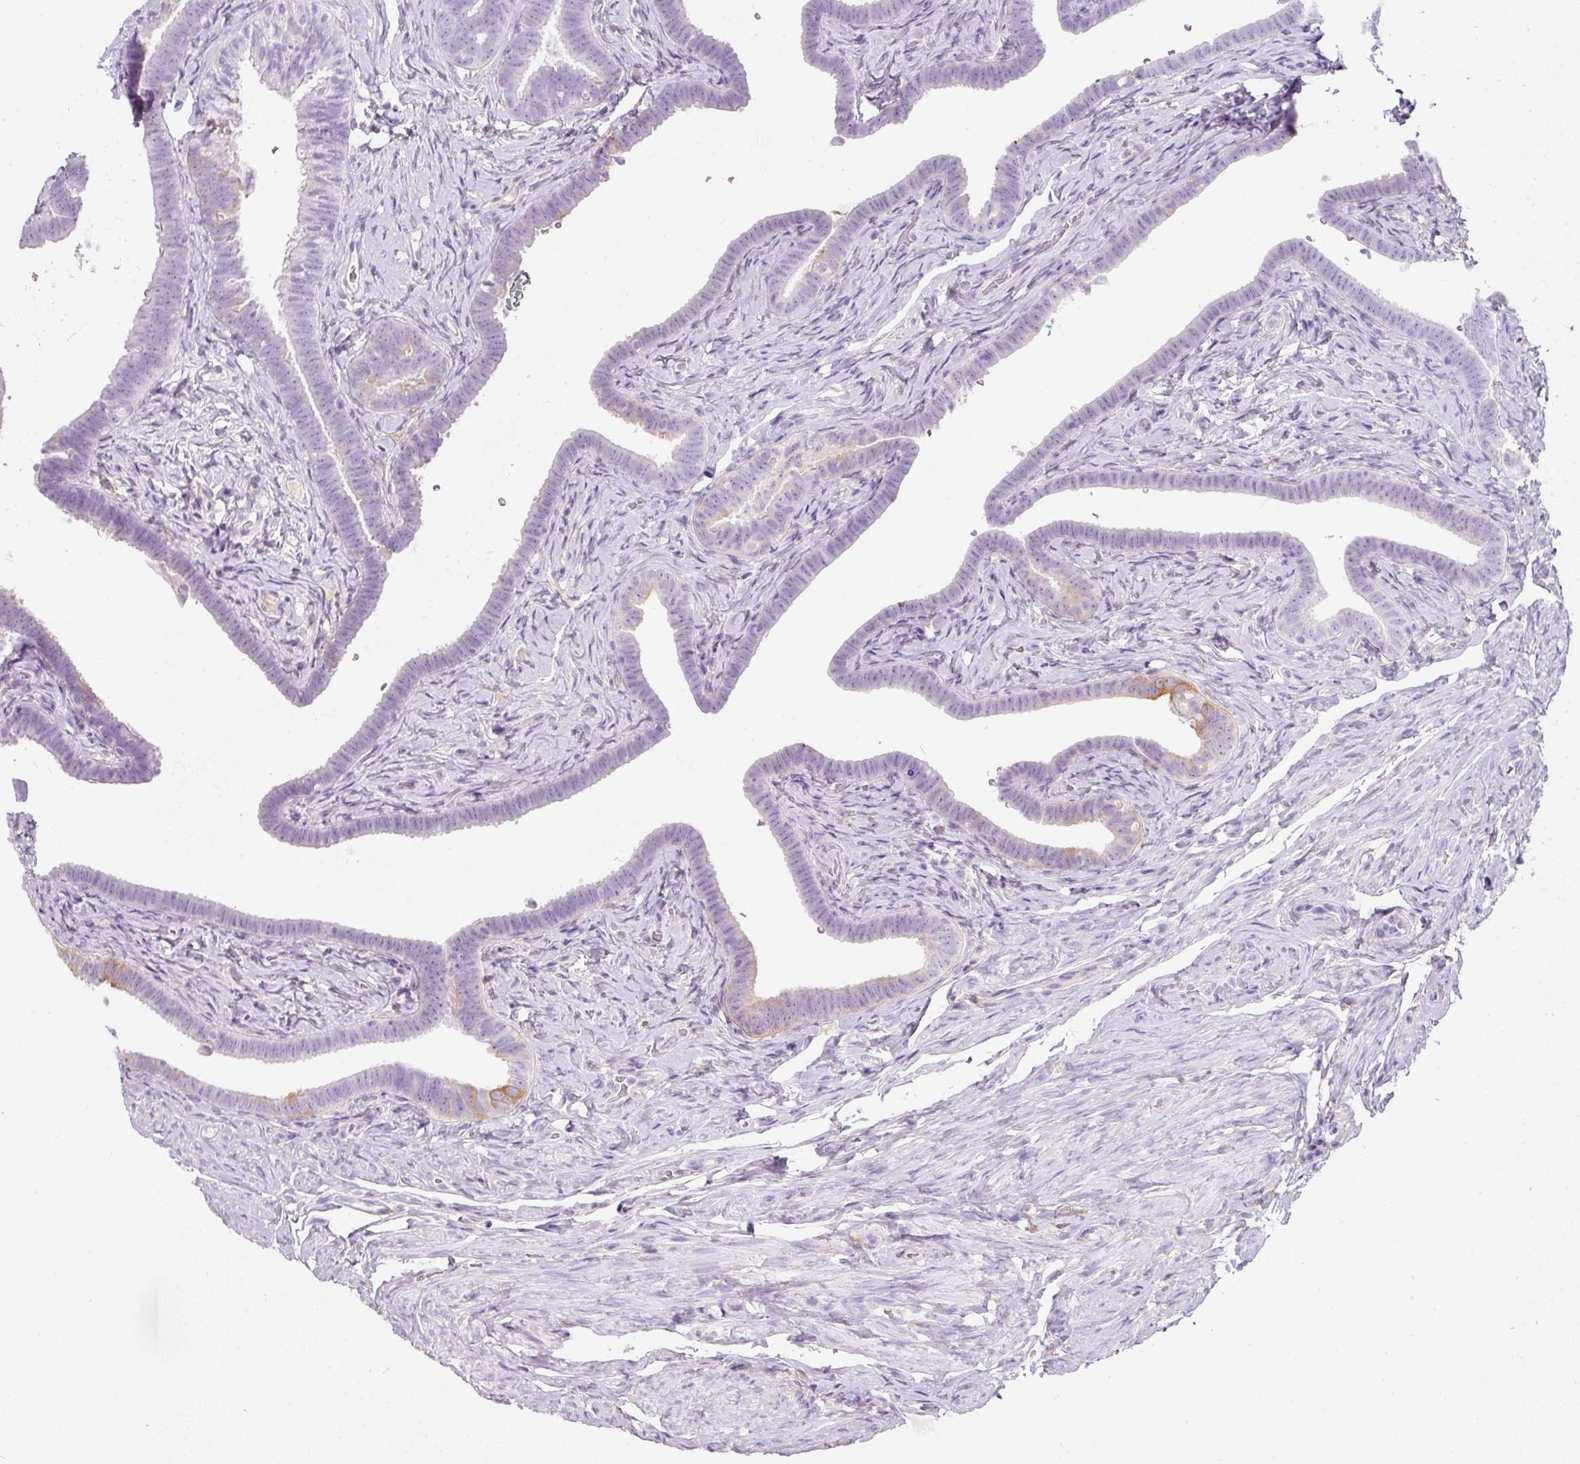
{"staining": {"intensity": "moderate", "quantity": "<25%", "location": "cytoplasmic/membranous"}, "tissue": "fallopian tube", "cell_type": "Glandular cells", "image_type": "normal", "snomed": [{"axis": "morphology", "description": "Normal tissue, NOS"}, {"axis": "topography", "description": "Fallopian tube"}], "caption": "Immunohistochemistry (IHC) image of normal fallopian tube: human fallopian tube stained using immunohistochemistry (IHC) shows low levels of moderate protein expression localized specifically in the cytoplasmic/membranous of glandular cells, appearing as a cytoplasmic/membranous brown color.", "gene": "DNM1", "patient": {"sex": "female", "age": 69}}